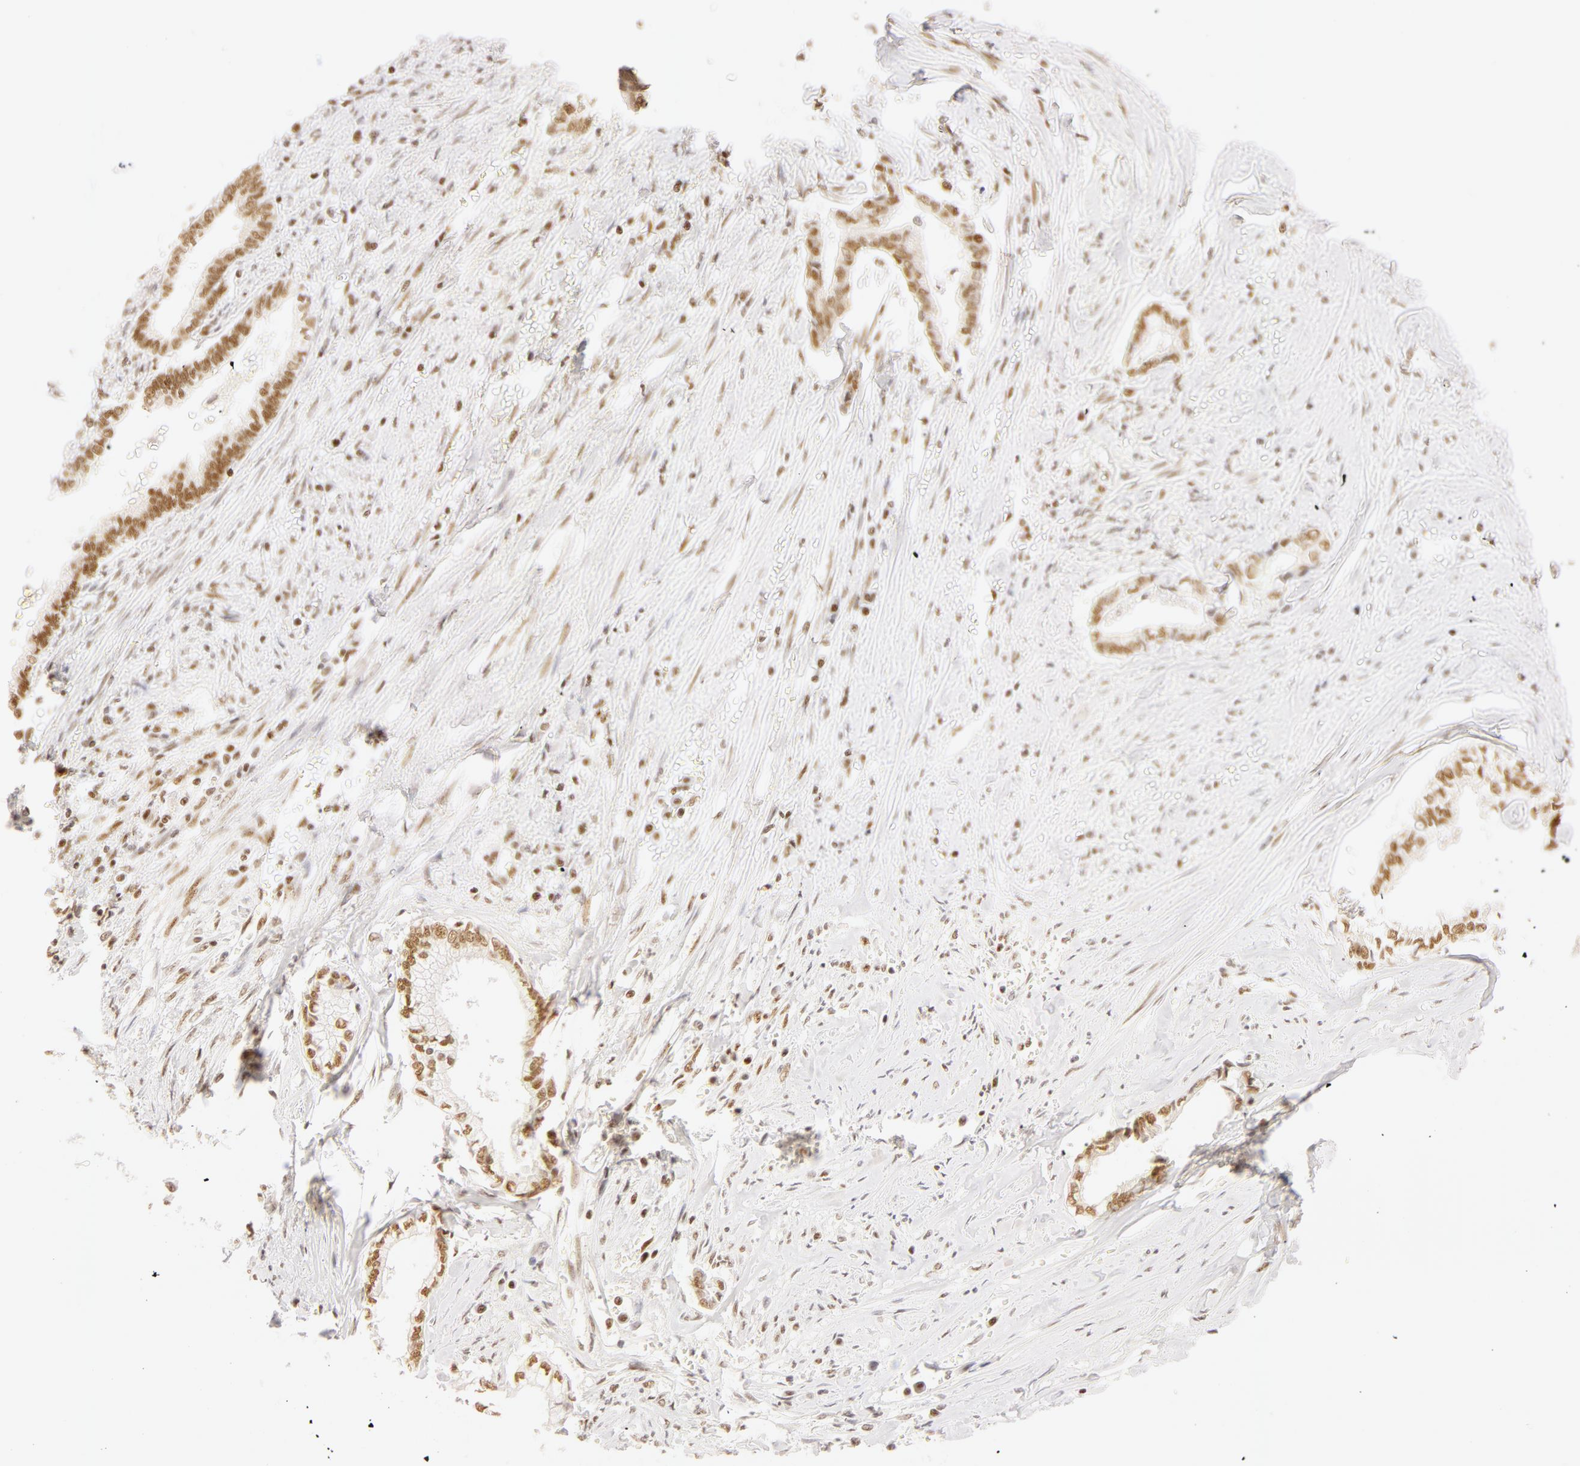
{"staining": {"intensity": "moderate", "quantity": ">75%", "location": "nuclear"}, "tissue": "liver cancer", "cell_type": "Tumor cells", "image_type": "cancer", "snomed": [{"axis": "morphology", "description": "Cholangiocarcinoma"}, {"axis": "topography", "description": "Liver"}], "caption": "Liver cancer (cholangiocarcinoma) was stained to show a protein in brown. There is medium levels of moderate nuclear expression in approximately >75% of tumor cells.", "gene": "RBM39", "patient": {"sex": "male", "age": 57}}